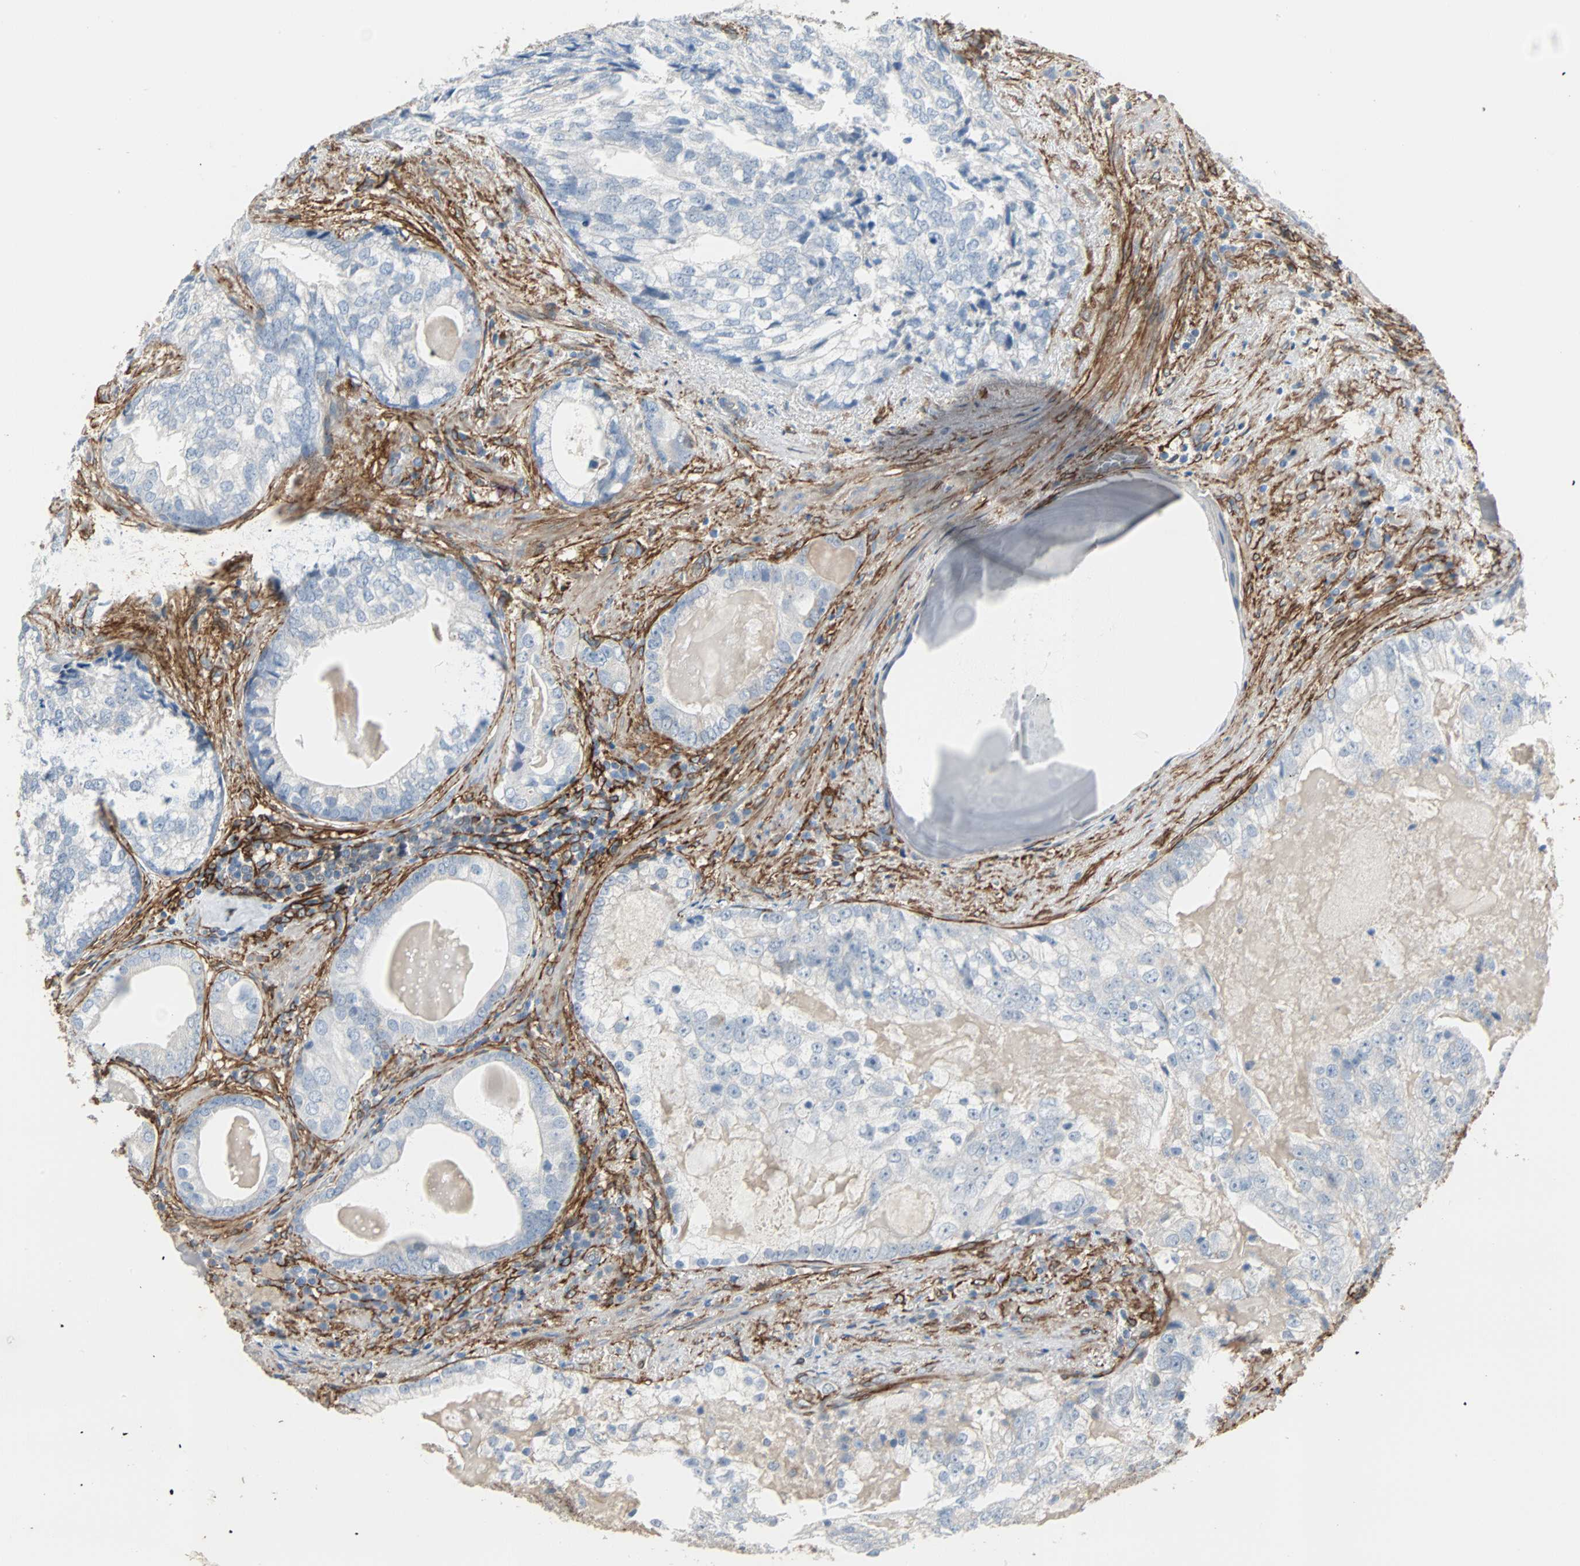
{"staining": {"intensity": "negative", "quantity": "none", "location": "none"}, "tissue": "prostate cancer", "cell_type": "Tumor cells", "image_type": "cancer", "snomed": [{"axis": "morphology", "description": "Adenocarcinoma, High grade"}, {"axis": "topography", "description": "Prostate"}], "caption": "The IHC micrograph has no significant positivity in tumor cells of prostate cancer (high-grade adenocarcinoma) tissue.", "gene": "EPB41L2", "patient": {"sex": "male", "age": 66}}